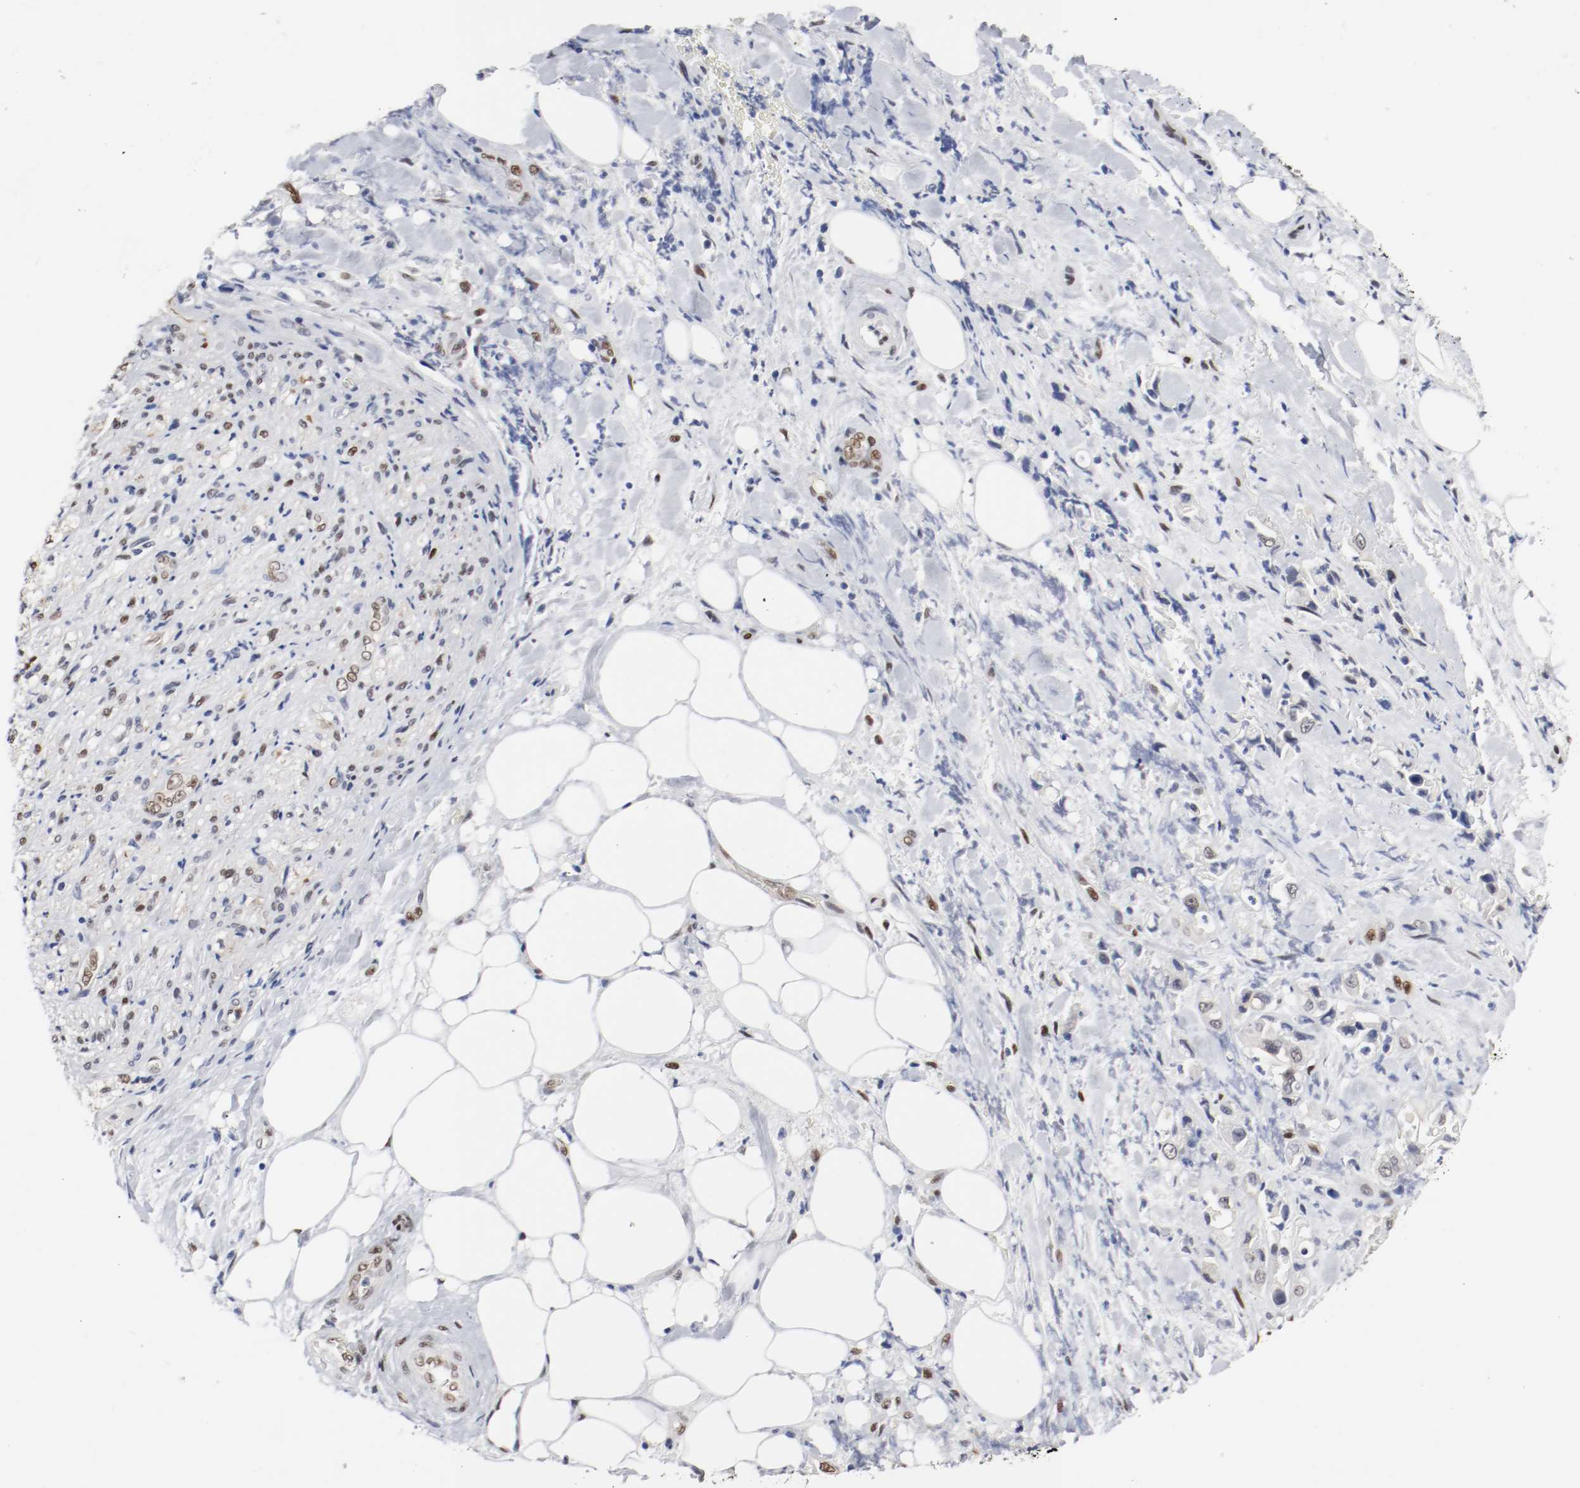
{"staining": {"intensity": "weak", "quantity": "25%-75%", "location": "nuclear"}, "tissue": "pancreatic cancer", "cell_type": "Tumor cells", "image_type": "cancer", "snomed": [{"axis": "morphology", "description": "Adenocarcinoma, NOS"}, {"axis": "topography", "description": "Pancreas"}], "caption": "Human pancreatic cancer (adenocarcinoma) stained with a brown dye shows weak nuclear positive positivity in about 25%-75% of tumor cells.", "gene": "FOSL2", "patient": {"sex": "male", "age": 70}}